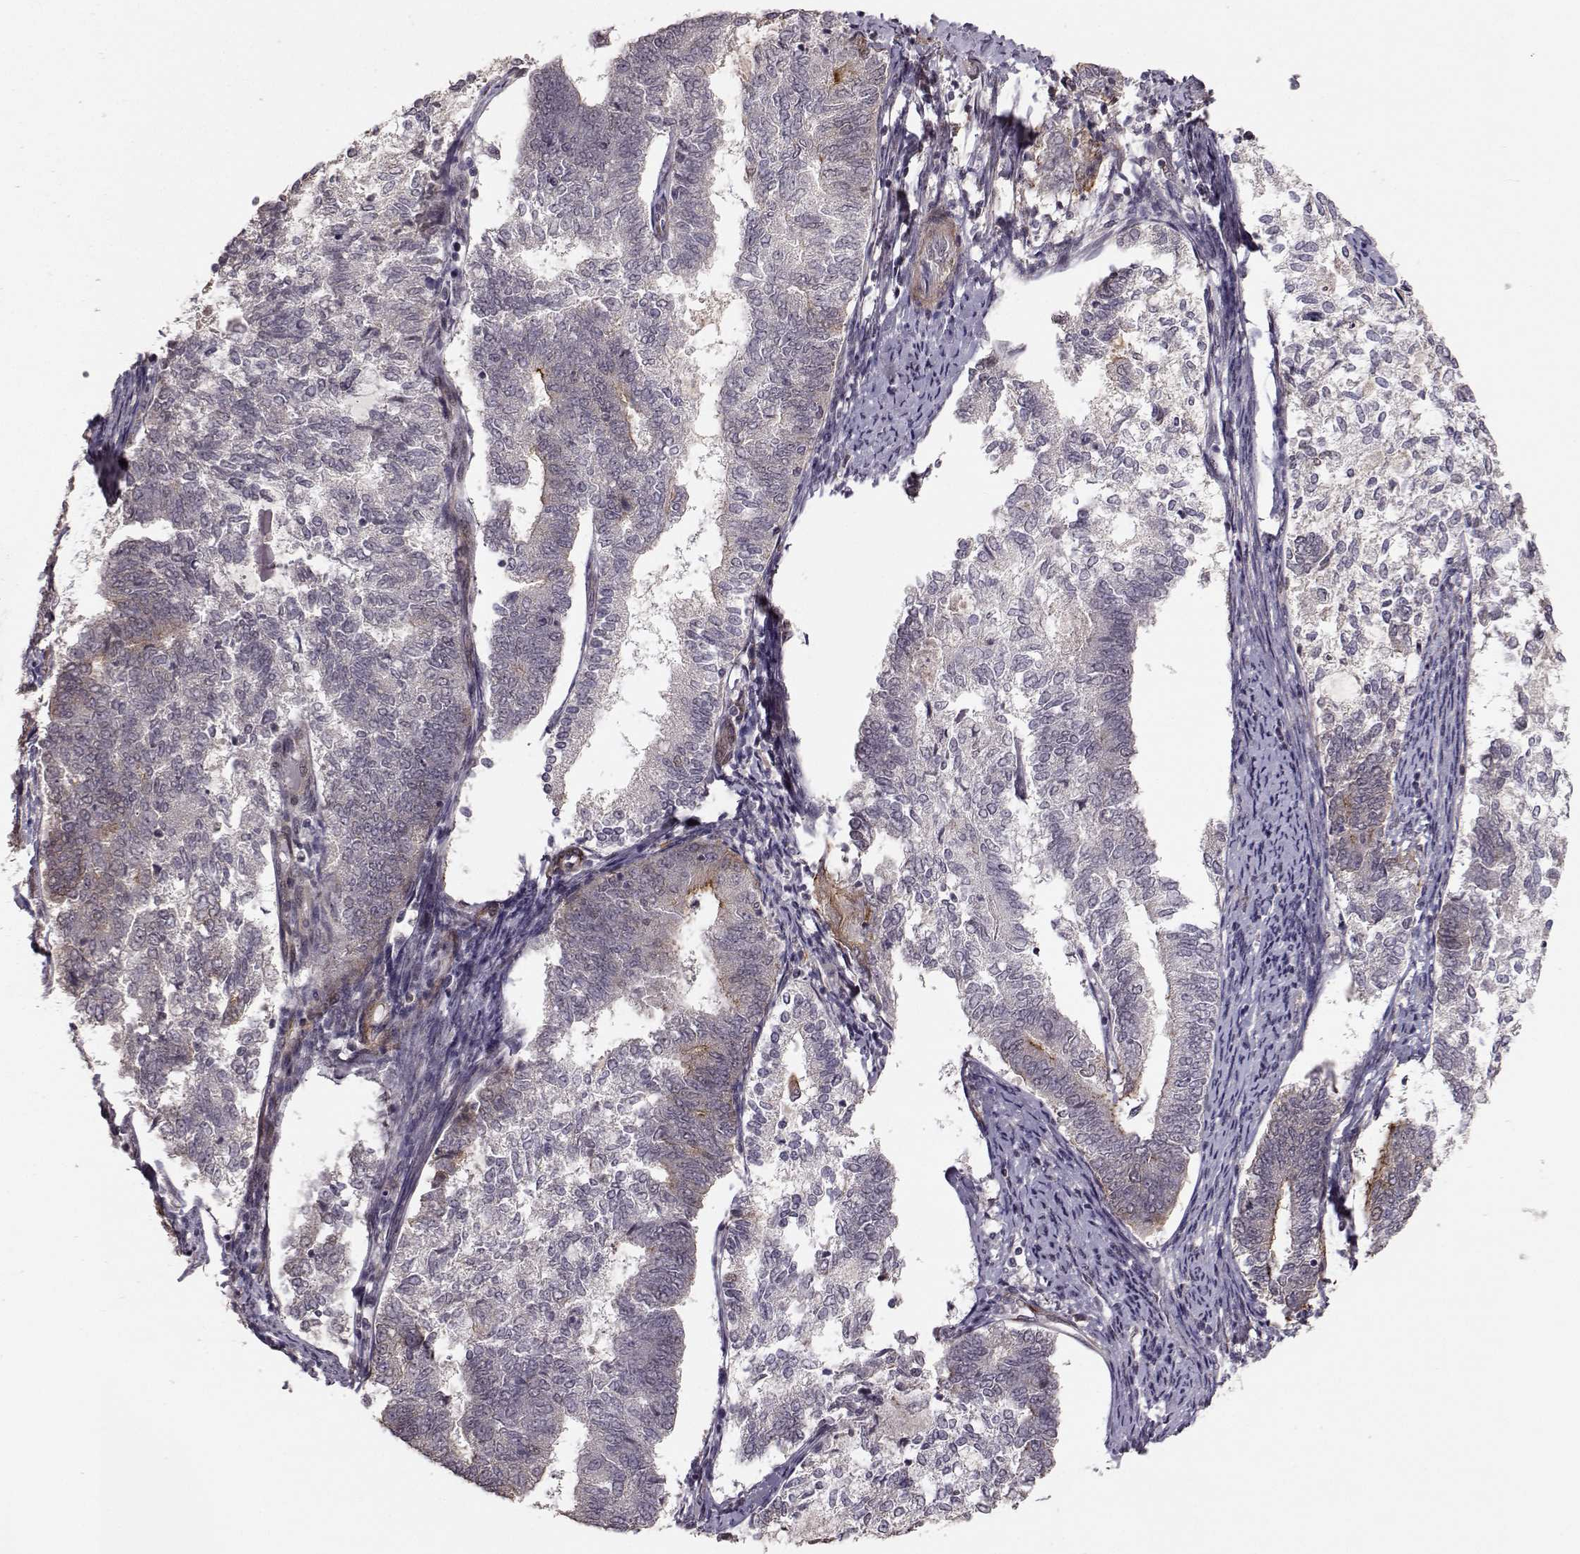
{"staining": {"intensity": "strong", "quantity": "<25%", "location": "cytoplasmic/membranous"}, "tissue": "endometrial cancer", "cell_type": "Tumor cells", "image_type": "cancer", "snomed": [{"axis": "morphology", "description": "Adenocarcinoma, NOS"}, {"axis": "topography", "description": "Endometrium"}], "caption": "Strong cytoplasmic/membranous protein staining is seen in about <25% of tumor cells in endometrial cancer.", "gene": "PLEKHG3", "patient": {"sex": "female", "age": 65}}